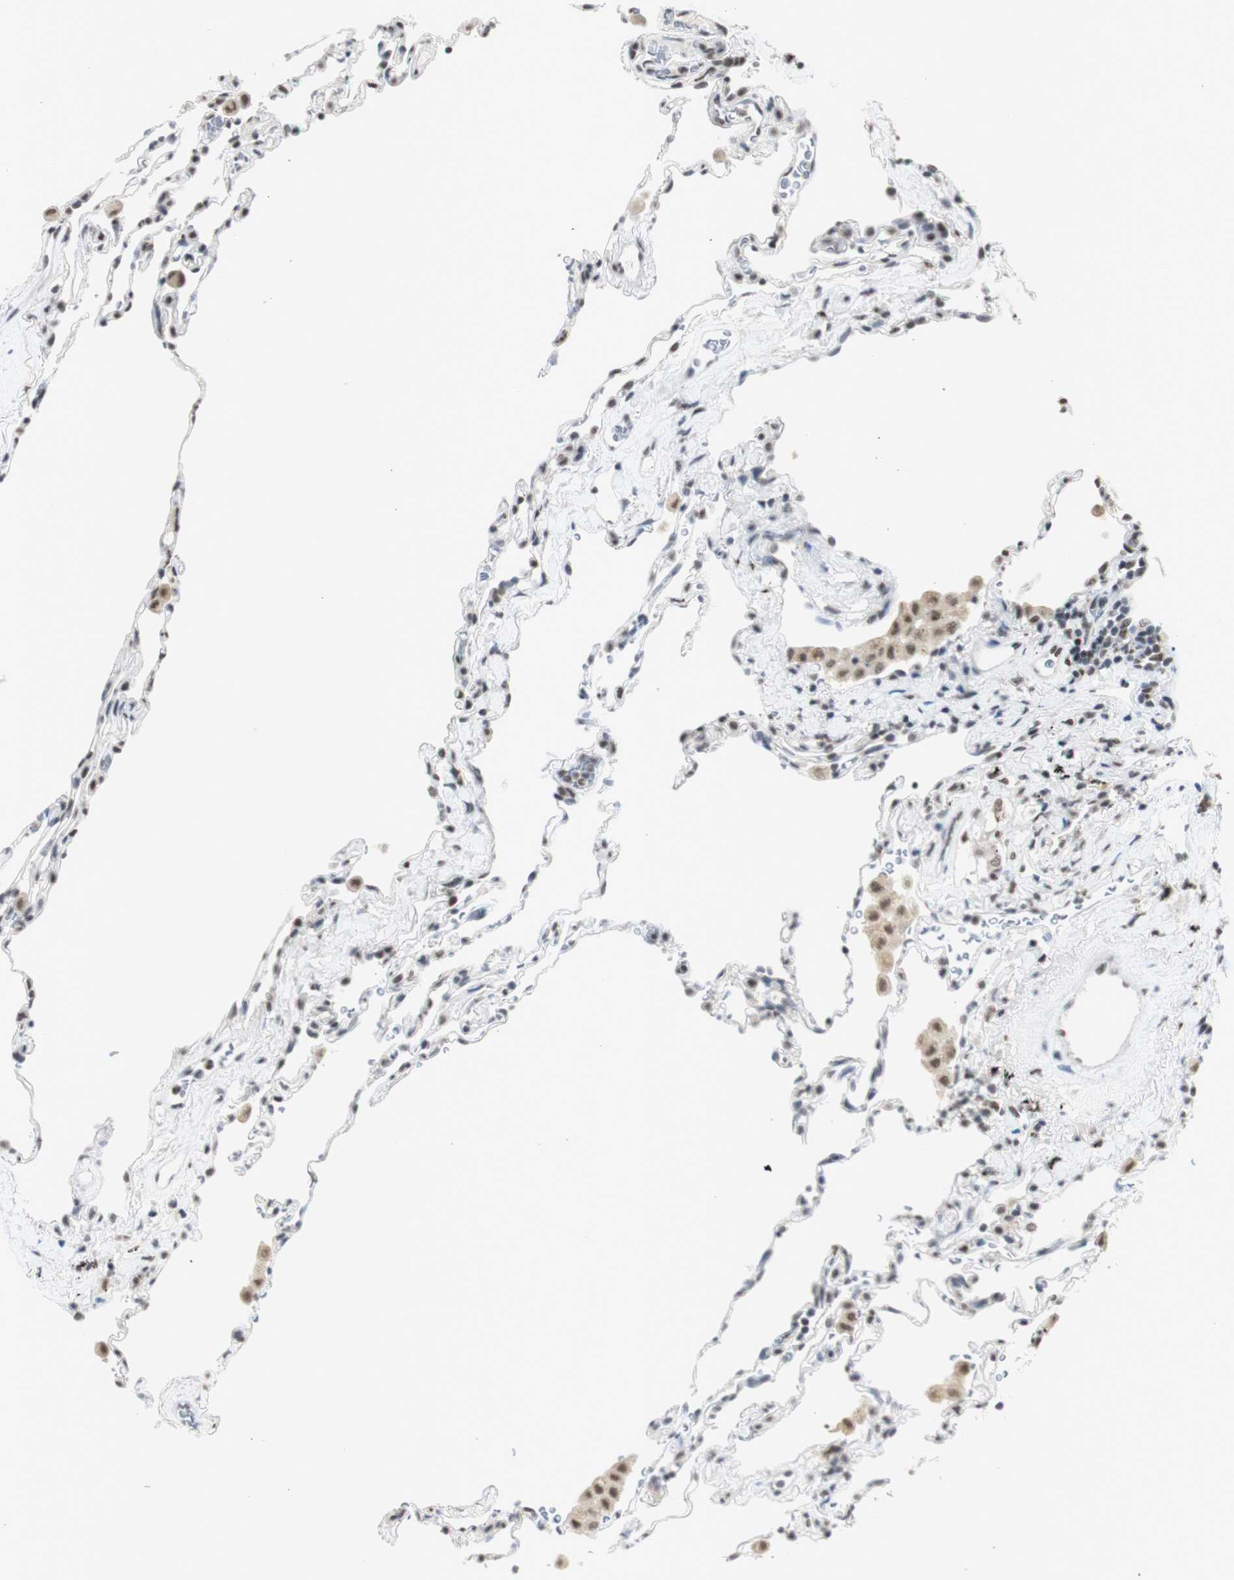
{"staining": {"intensity": "strong", "quantity": "25%-75%", "location": "nuclear"}, "tissue": "lung", "cell_type": "Alveolar cells", "image_type": "normal", "snomed": [{"axis": "morphology", "description": "Normal tissue, NOS"}, {"axis": "topography", "description": "Lung"}], "caption": "The micrograph shows immunohistochemical staining of unremarkable lung. There is strong nuclear expression is identified in approximately 25%-75% of alveolar cells. The staining was performed using DAB (3,3'-diaminobenzidine), with brown indicating positive protein expression. Nuclei are stained blue with hematoxylin.", "gene": "SNRPB", "patient": {"sex": "male", "age": 59}}